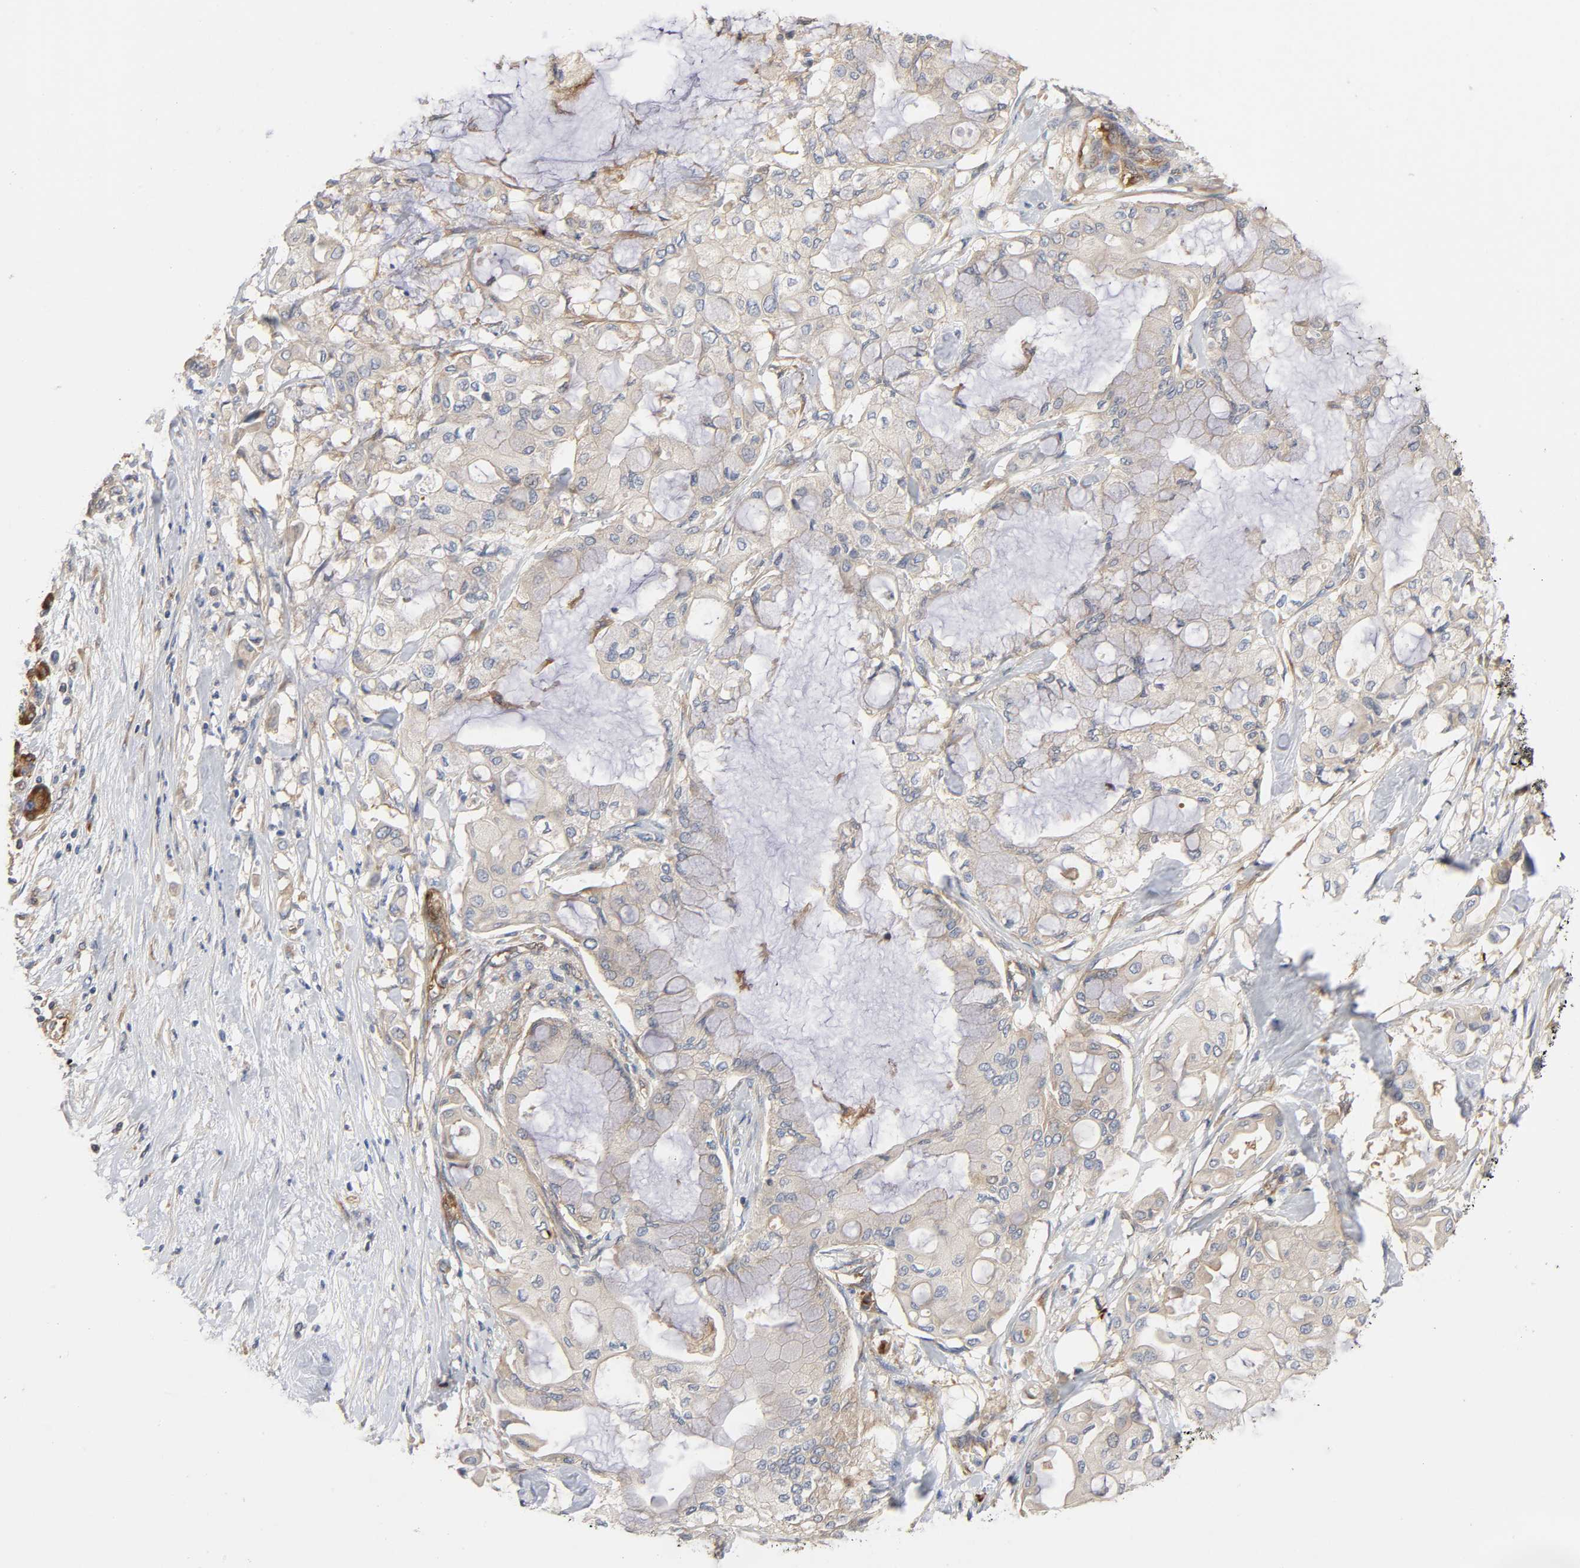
{"staining": {"intensity": "weak", "quantity": ">75%", "location": "cytoplasmic/membranous"}, "tissue": "pancreatic cancer", "cell_type": "Tumor cells", "image_type": "cancer", "snomed": [{"axis": "morphology", "description": "Adenocarcinoma, NOS"}, {"axis": "topography", "description": "Pancreas"}], "caption": "Tumor cells demonstrate low levels of weak cytoplasmic/membranous expression in approximately >75% of cells in human pancreatic cancer. The protein of interest is stained brown, and the nuclei are stained in blue (DAB IHC with brightfield microscopy, high magnification).", "gene": "SCHIP1", "patient": {"sex": "male", "age": 79}}